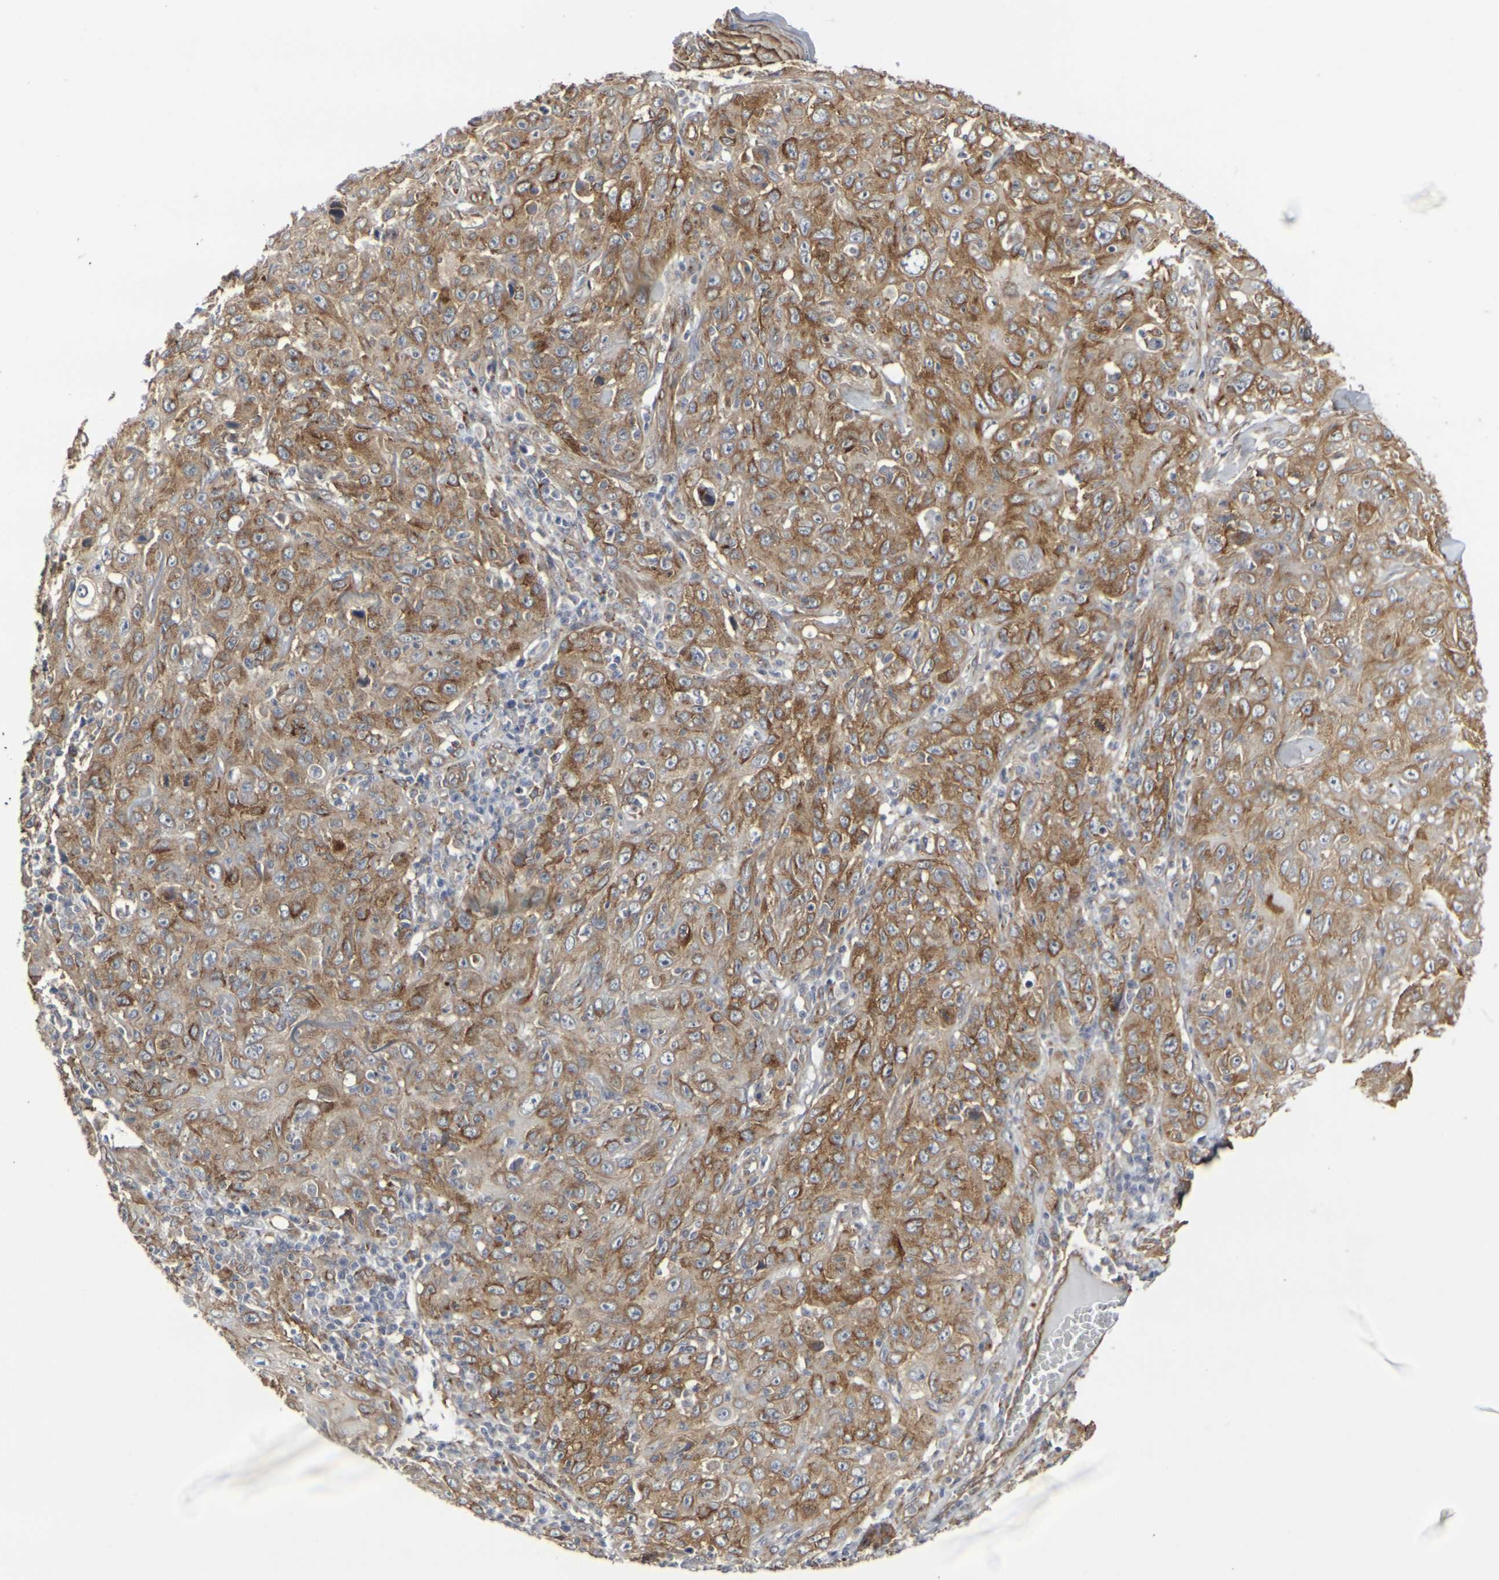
{"staining": {"intensity": "moderate", "quantity": ">75%", "location": "cytoplasmic/membranous"}, "tissue": "skin cancer", "cell_type": "Tumor cells", "image_type": "cancer", "snomed": [{"axis": "morphology", "description": "Squamous cell carcinoma, NOS"}, {"axis": "topography", "description": "Skin"}], "caption": "Approximately >75% of tumor cells in human squamous cell carcinoma (skin) reveal moderate cytoplasmic/membranous protein expression as visualized by brown immunohistochemical staining.", "gene": "MYOF", "patient": {"sex": "female", "age": 88}}